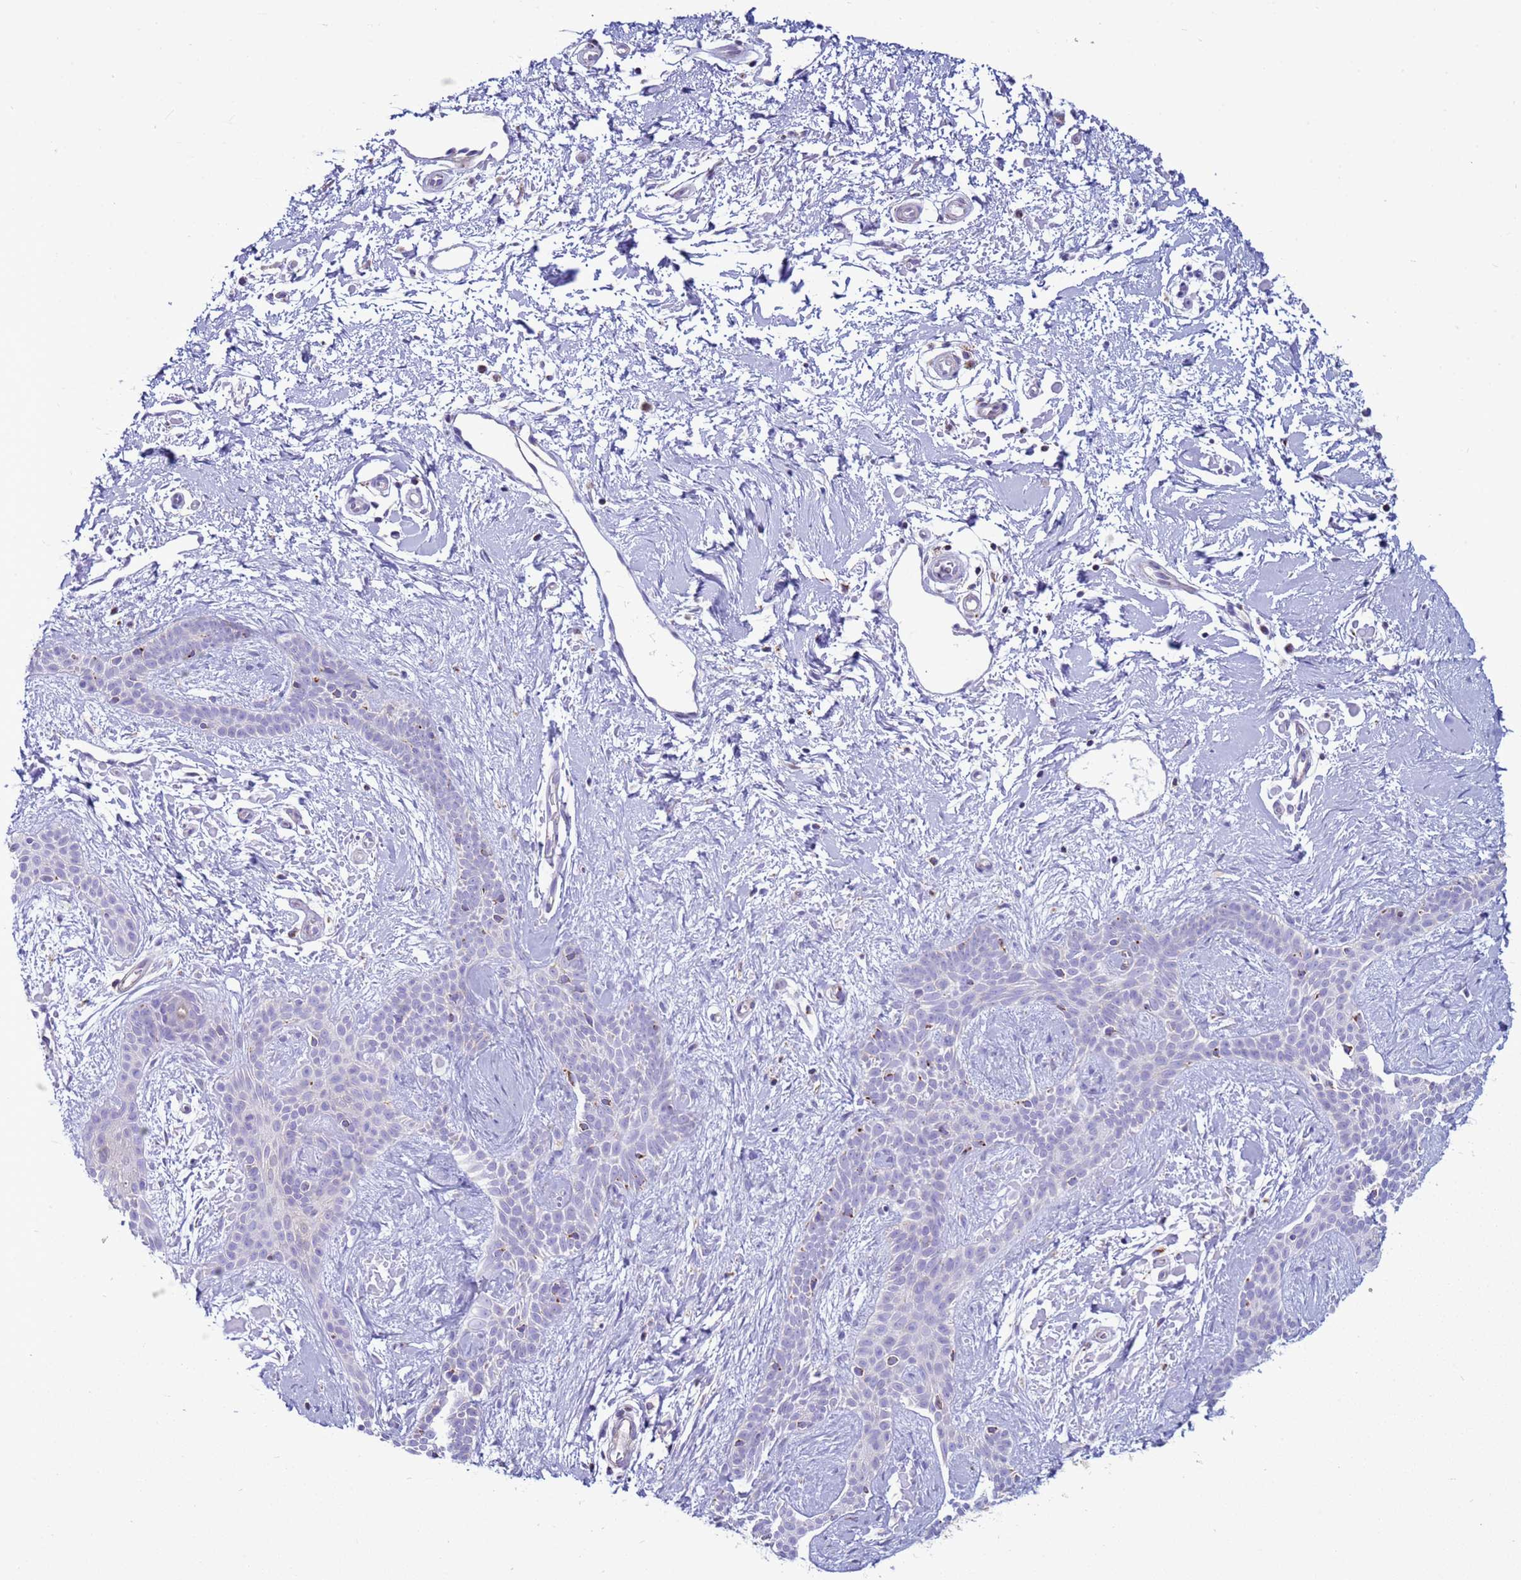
{"staining": {"intensity": "negative", "quantity": "none", "location": "none"}, "tissue": "skin cancer", "cell_type": "Tumor cells", "image_type": "cancer", "snomed": [{"axis": "morphology", "description": "Basal cell carcinoma"}, {"axis": "topography", "description": "Skin"}], "caption": "Skin cancer (basal cell carcinoma) stained for a protein using immunohistochemistry exhibits no positivity tumor cells.", "gene": "NCALD", "patient": {"sex": "male", "age": 78}}